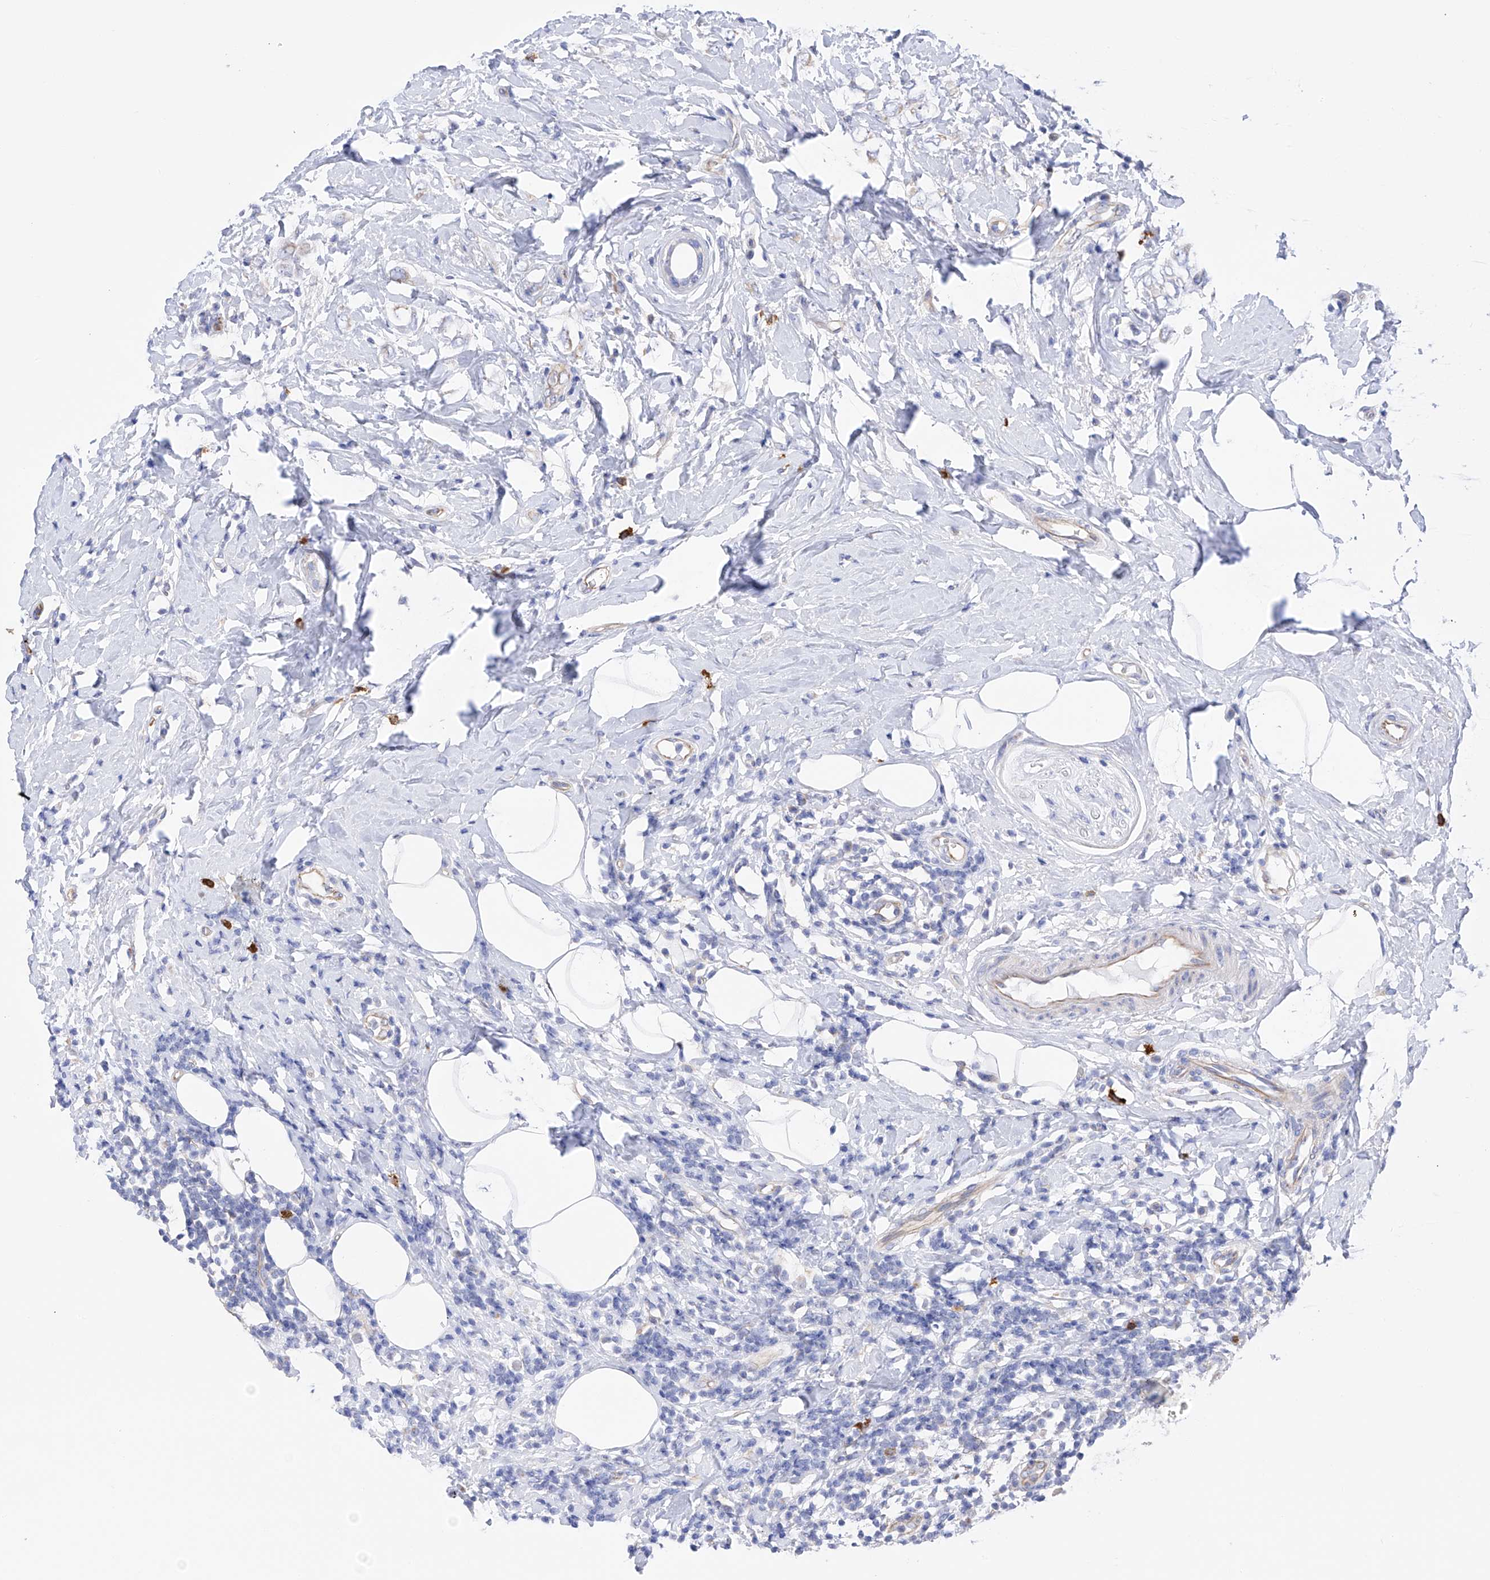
{"staining": {"intensity": "negative", "quantity": "none", "location": "none"}, "tissue": "breast cancer", "cell_type": "Tumor cells", "image_type": "cancer", "snomed": [{"axis": "morphology", "description": "Lobular carcinoma"}, {"axis": "topography", "description": "Breast"}], "caption": "DAB (3,3'-diaminobenzidine) immunohistochemical staining of breast lobular carcinoma exhibits no significant expression in tumor cells.", "gene": "FLG", "patient": {"sex": "female", "age": 47}}